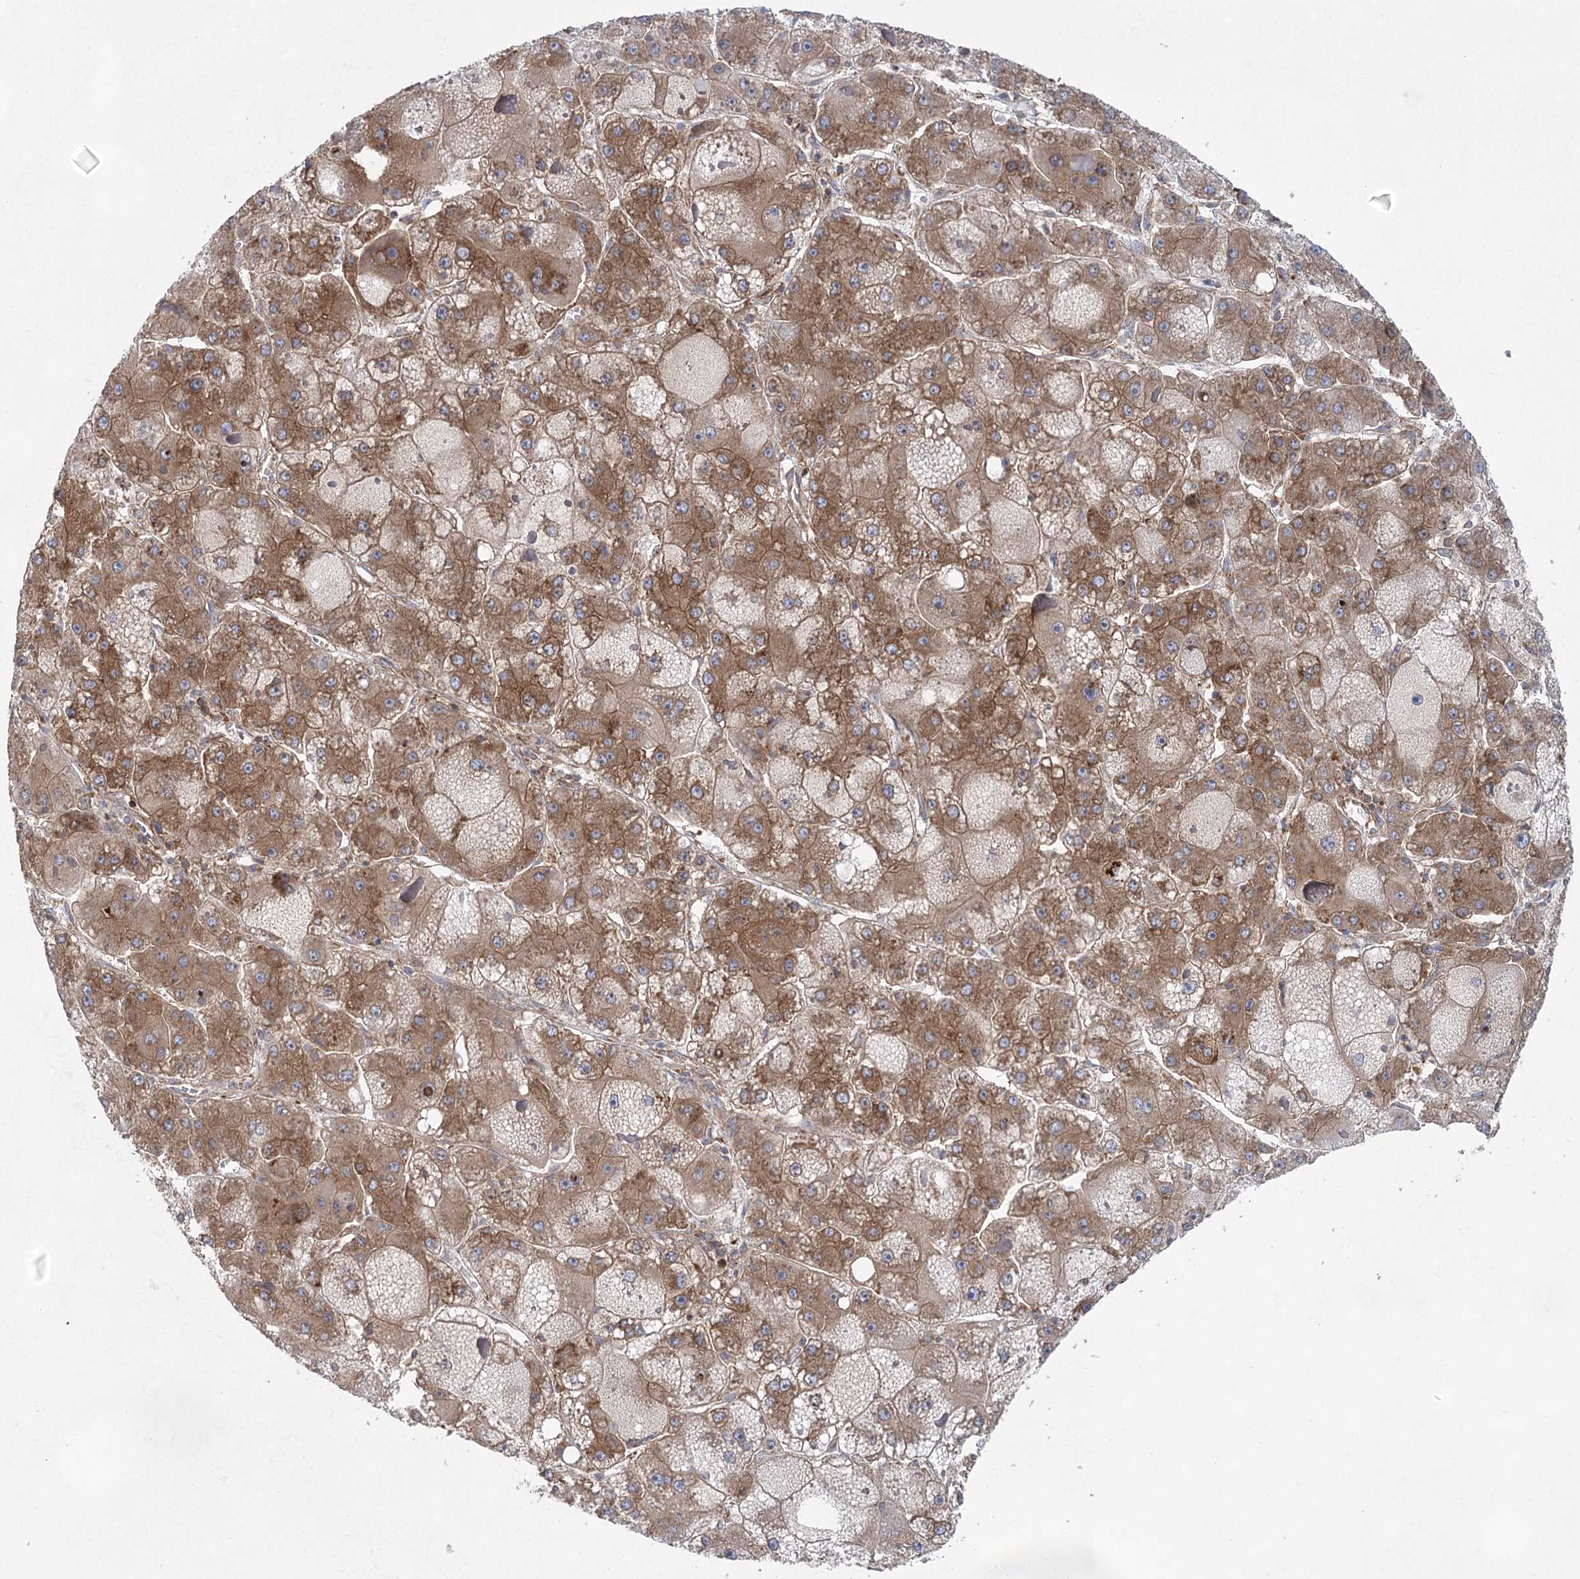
{"staining": {"intensity": "moderate", "quantity": ">75%", "location": "cytoplasmic/membranous"}, "tissue": "liver cancer", "cell_type": "Tumor cells", "image_type": "cancer", "snomed": [{"axis": "morphology", "description": "Carcinoma, Hepatocellular, NOS"}, {"axis": "topography", "description": "Liver"}], "caption": "This is a micrograph of immunohistochemistry (IHC) staining of liver hepatocellular carcinoma, which shows moderate expression in the cytoplasmic/membranous of tumor cells.", "gene": "EIF3A", "patient": {"sex": "female", "age": 73}}